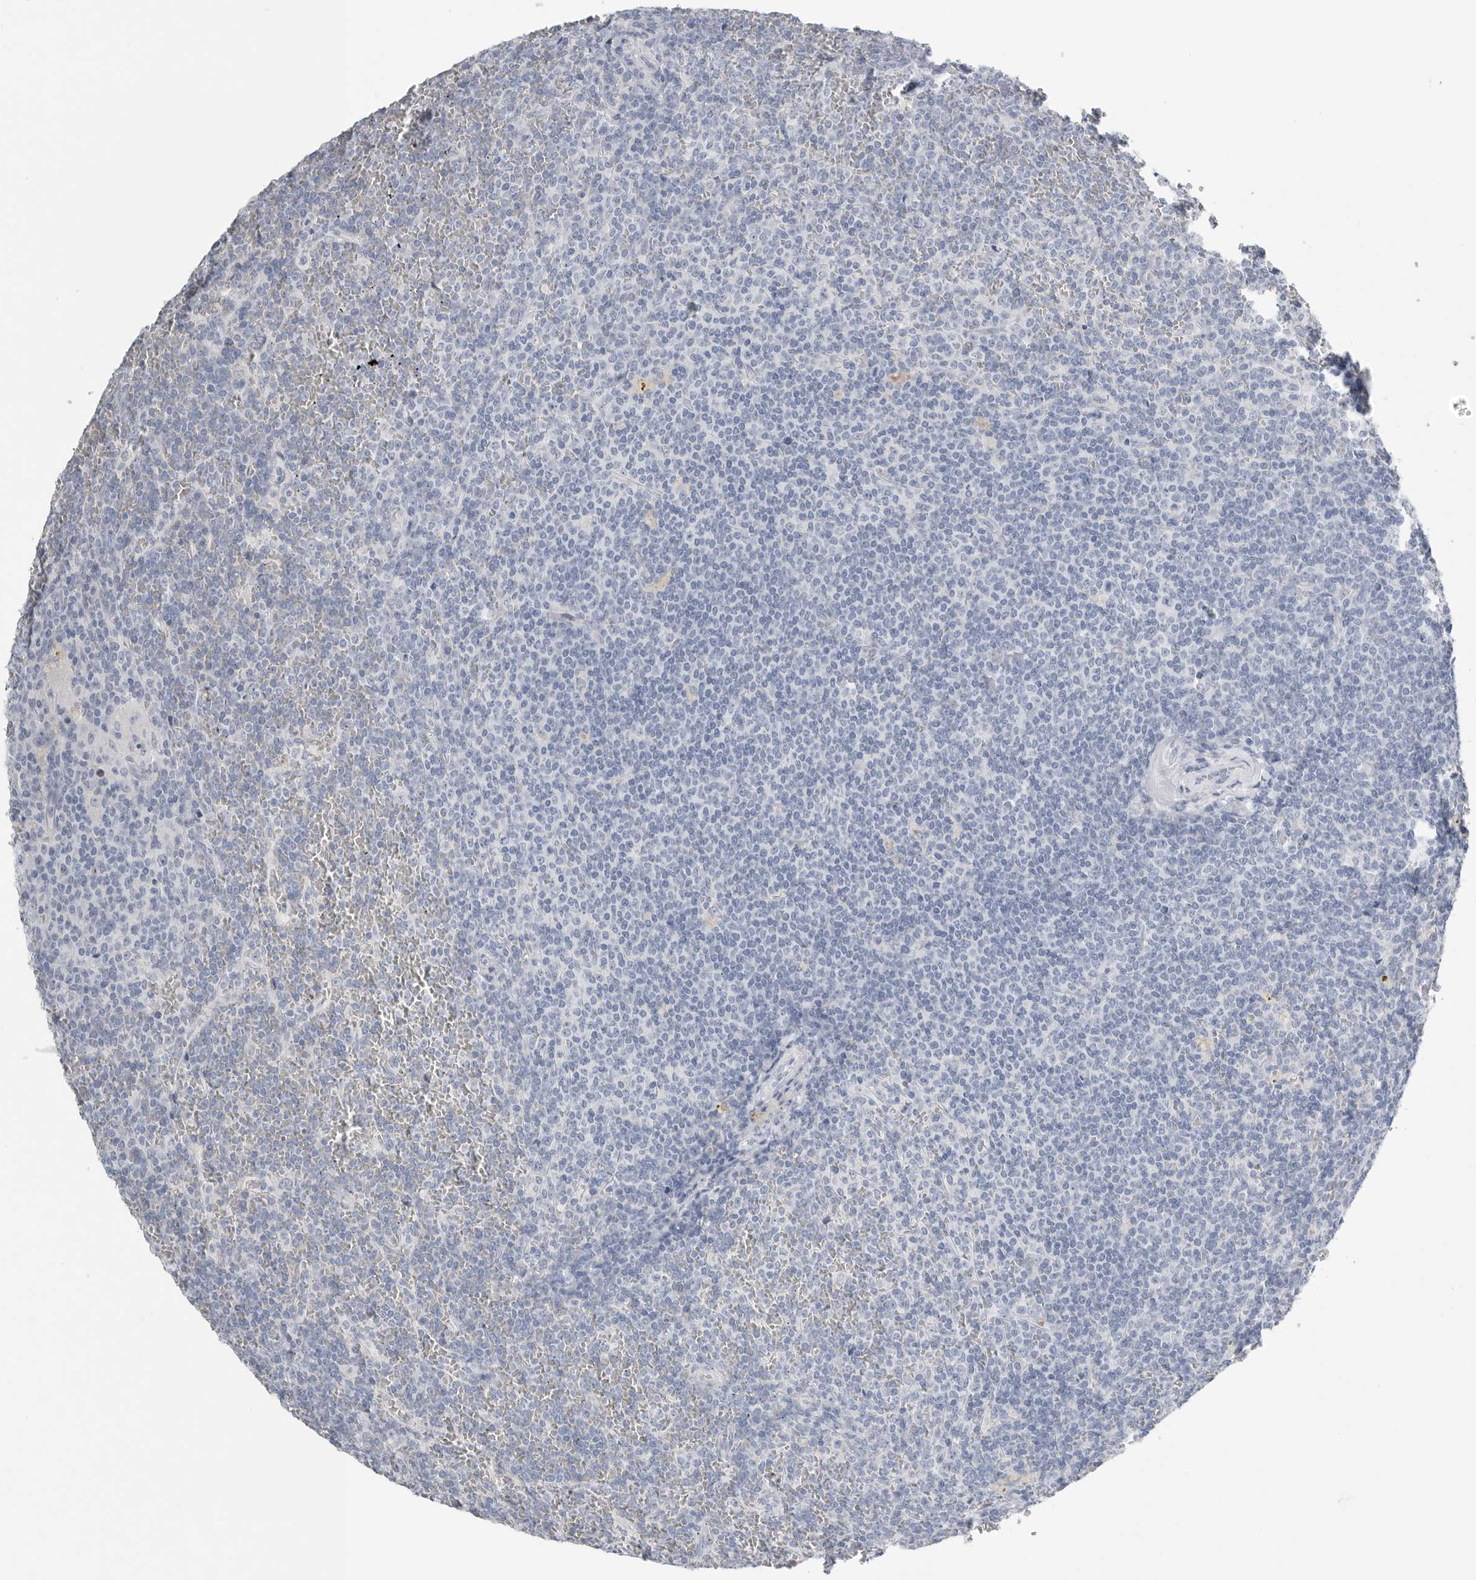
{"staining": {"intensity": "negative", "quantity": "none", "location": "none"}, "tissue": "lymphoma", "cell_type": "Tumor cells", "image_type": "cancer", "snomed": [{"axis": "morphology", "description": "Malignant lymphoma, non-Hodgkin's type, Low grade"}, {"axis": "topography", "description": "Spleen"}], "caption": "Protein analysis of low-grade malignant lymphoma, non-Hodgkin's type shows no significant staining in tumor cells.", "gene": "TIMP1", "patient": {"sex": "female", "age": 19}}